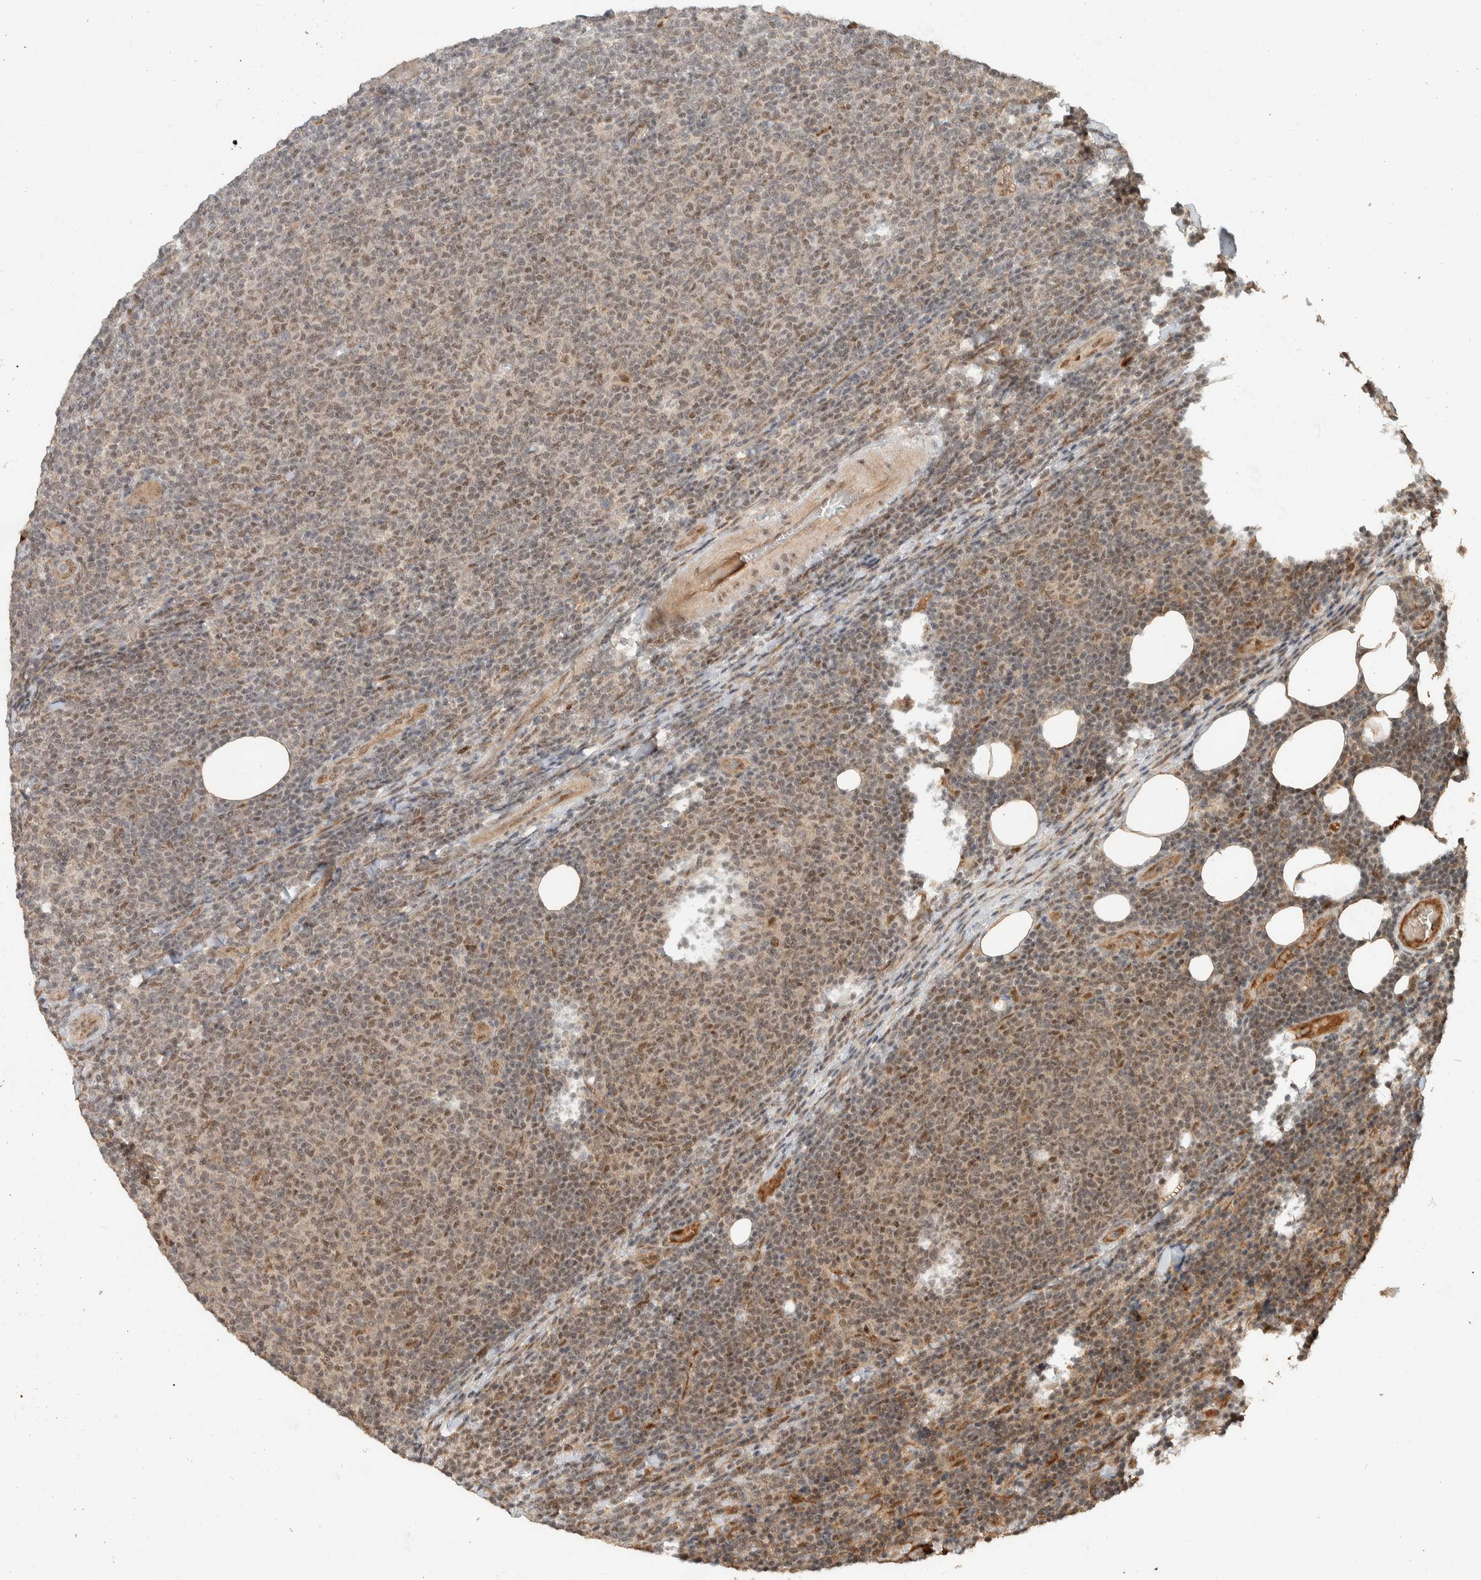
{"staining": {"intensity": "weak", "quantity": ">75%", "location": "cytoplasmic/membranous,nuclear"}, "tissue": "lymphoma", "cell_type": "Tumor cells", "image_type": "cancer", "snomed": [{"axis": "morphology", "description": "Malignant lymphoma, non-Hodgkin's type, Low grade"}, {"axis": "topography", "description": "Lymph node"}], "caption": "Low-grade malignant lymphoma, non-Hodgkin's type stained with a brown dye exhibits weak cytoplasmic/membranous and nuclear positive expression in about >75% of tumor cells.", "gene": "ZBTB2", "patient": {"sex": "male", "age": 66}}